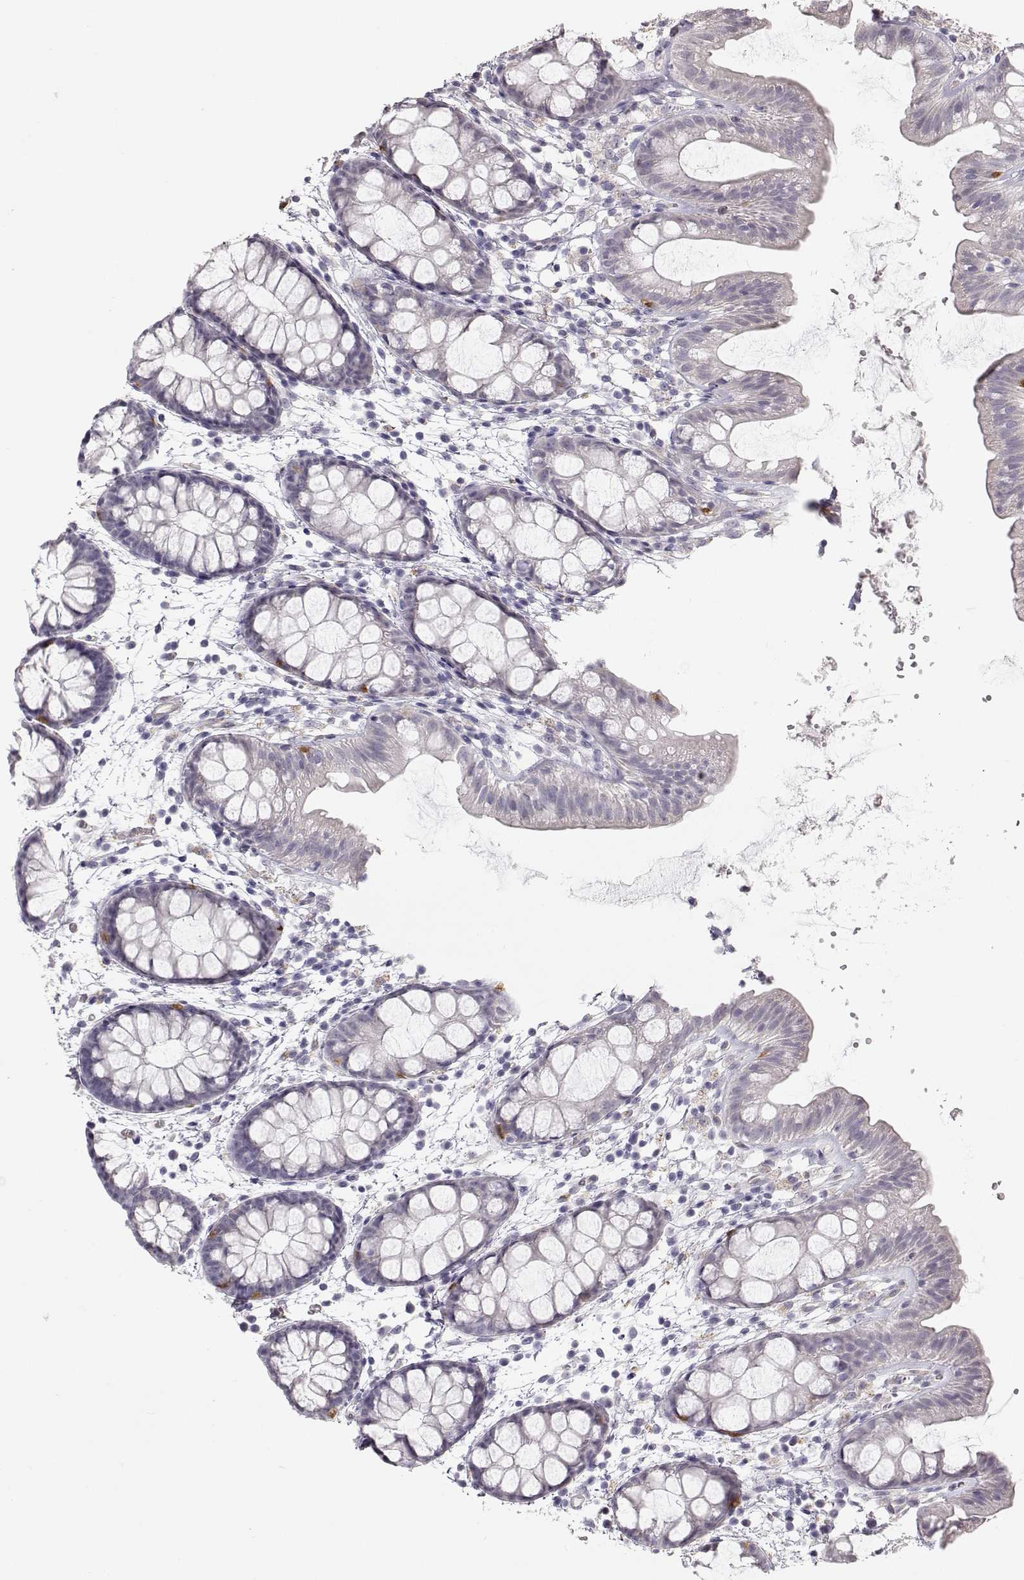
{"staining": {"intensity": "negative", "quantity": "none", "location": "none"}, "tissue": "rectum", "cell_type": "Glandular cells", "image_type": "normal", "snomed": [{"axis": "morphology", "description": "Normal tissue, NOS"}, {"axis": "topography", "description": "Rectum"}], "caption": "Glandular cells show no significant protein staining in unremarkable rectum. The staining is performed using DAB (3,3'-diaminobenzidine) brown chromogen with nuclei counter-stained in using hematoxylin.", "gene": "SLC18A1", "patient": {"sex": "male", "age": 57}}